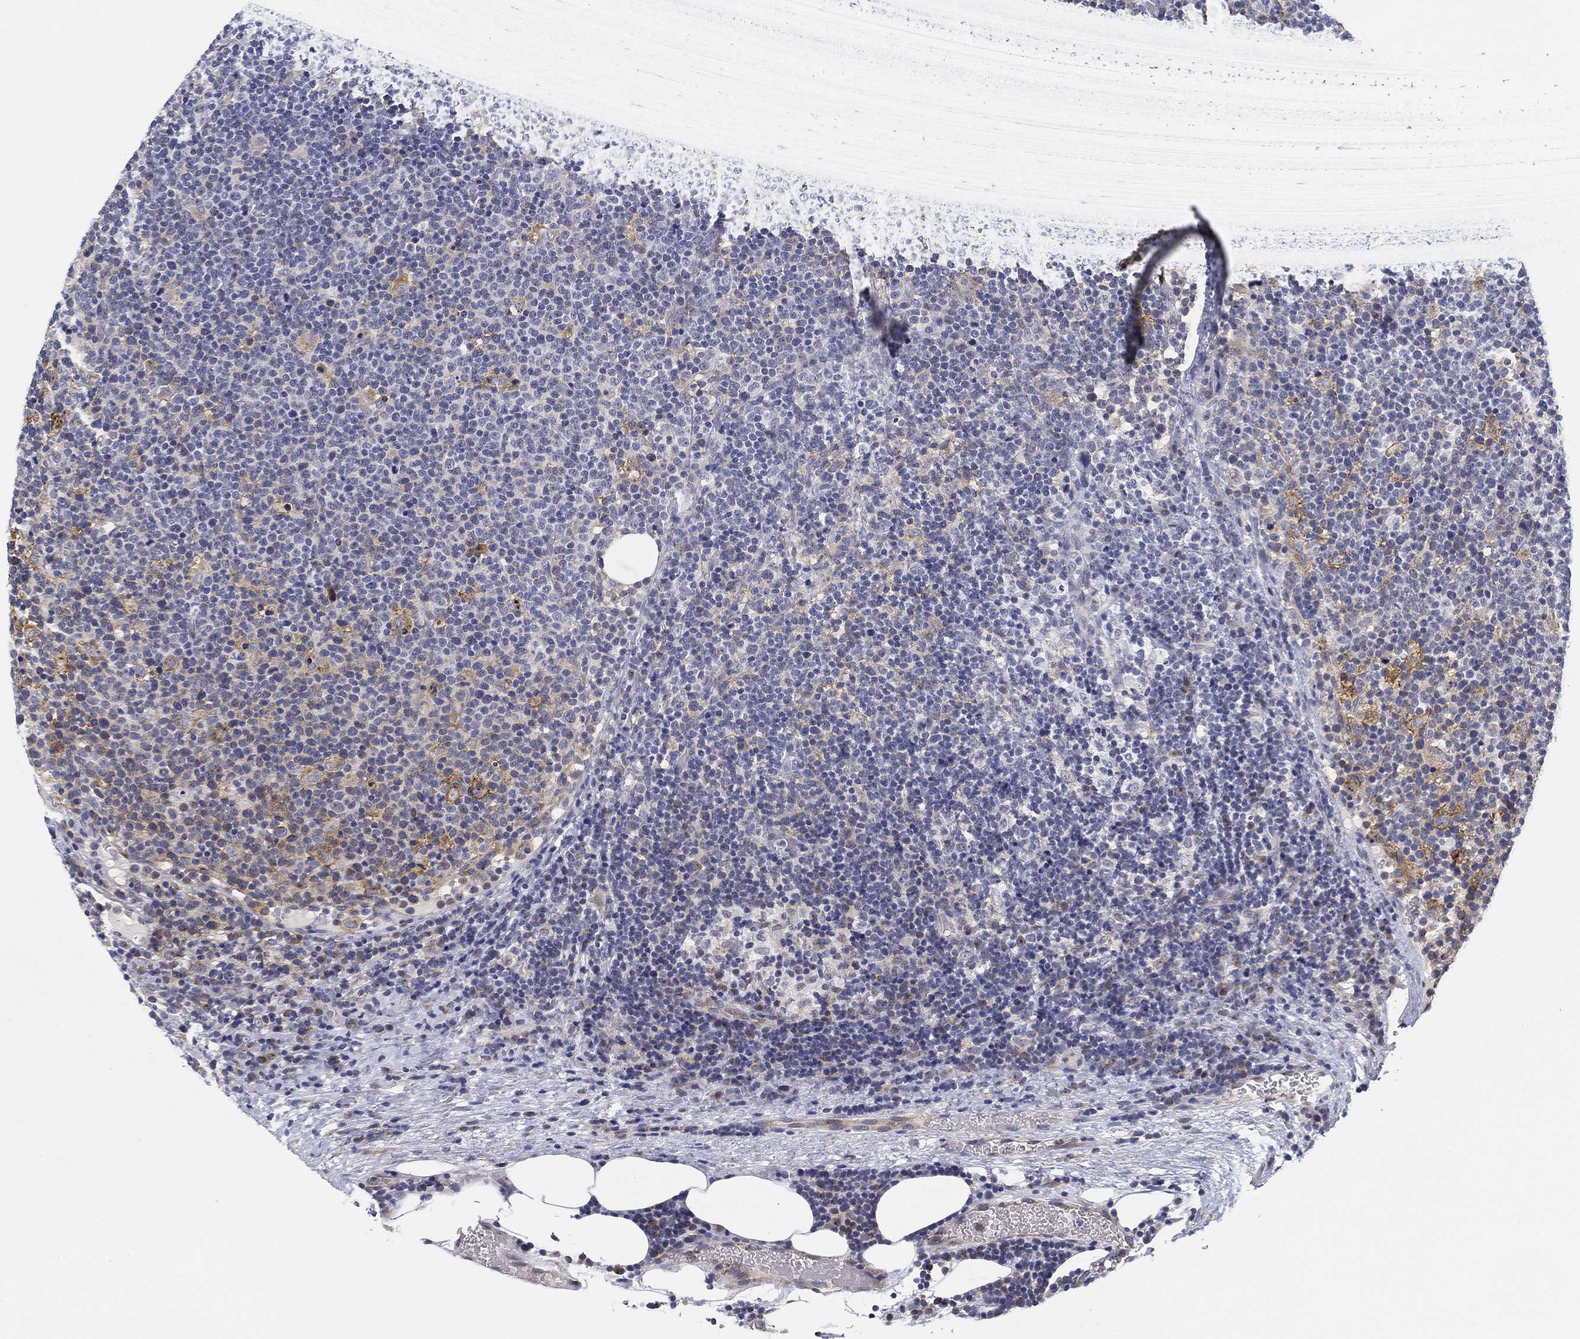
{"staining": {"intensity": "negative", "quantity": "none", "location": "none"}, "tissue": "lymphoma", "cell_type": "Tumor cells", "image_type": "cancer", "snomed": [{"axis": "morphology", "description": "Malignant lymphoma, non-Hodgkin's type, High grade"}, {"axis": "topography", "description": "Lymph node"}], "caption": "Immunohistochemical staining of lymphoma reveals no significant staining in tumor cells.", "gene": "SLC2A5", "patient": {"sex": "male", "age": 61}}